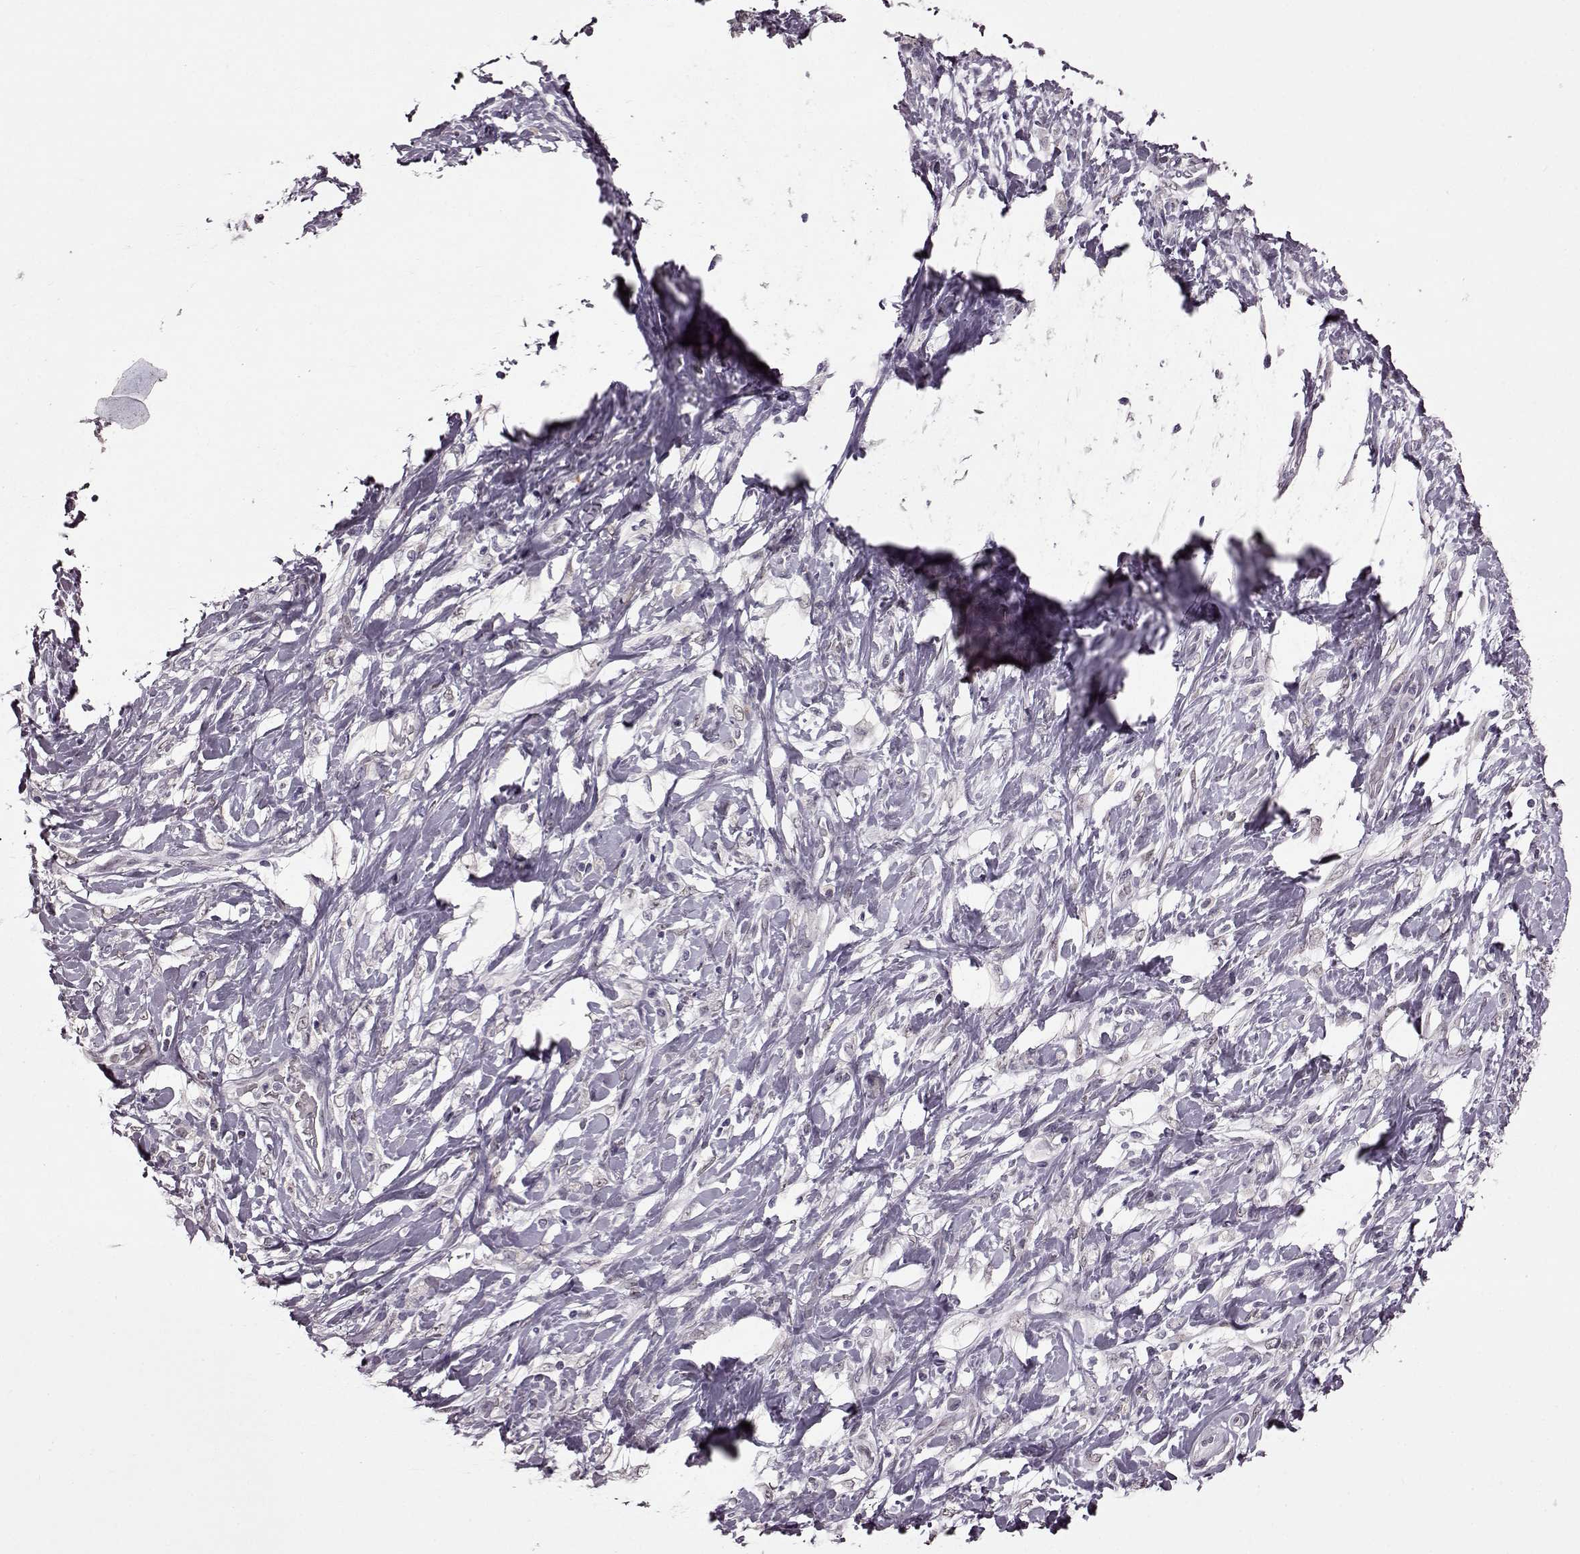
{"staining": {"intensity": "negative", "quantity": "none", "location": "none"}, "tissue": "stomach cancer", "cell_type": "Tumor cells", "image_type": "cancer", "snomed": [{"axis": "morphology", "description": "Adenocarcinoma, NOS"}, {"axis": "topography", "description": "Stomach"}], "caption": "This is an immunohistochemistry micrograph of human stomach adenocarcinoma. There is no staining in tumor cells.", "gene": "STX1B", "patient": {"sex": "female", "age": 84}}